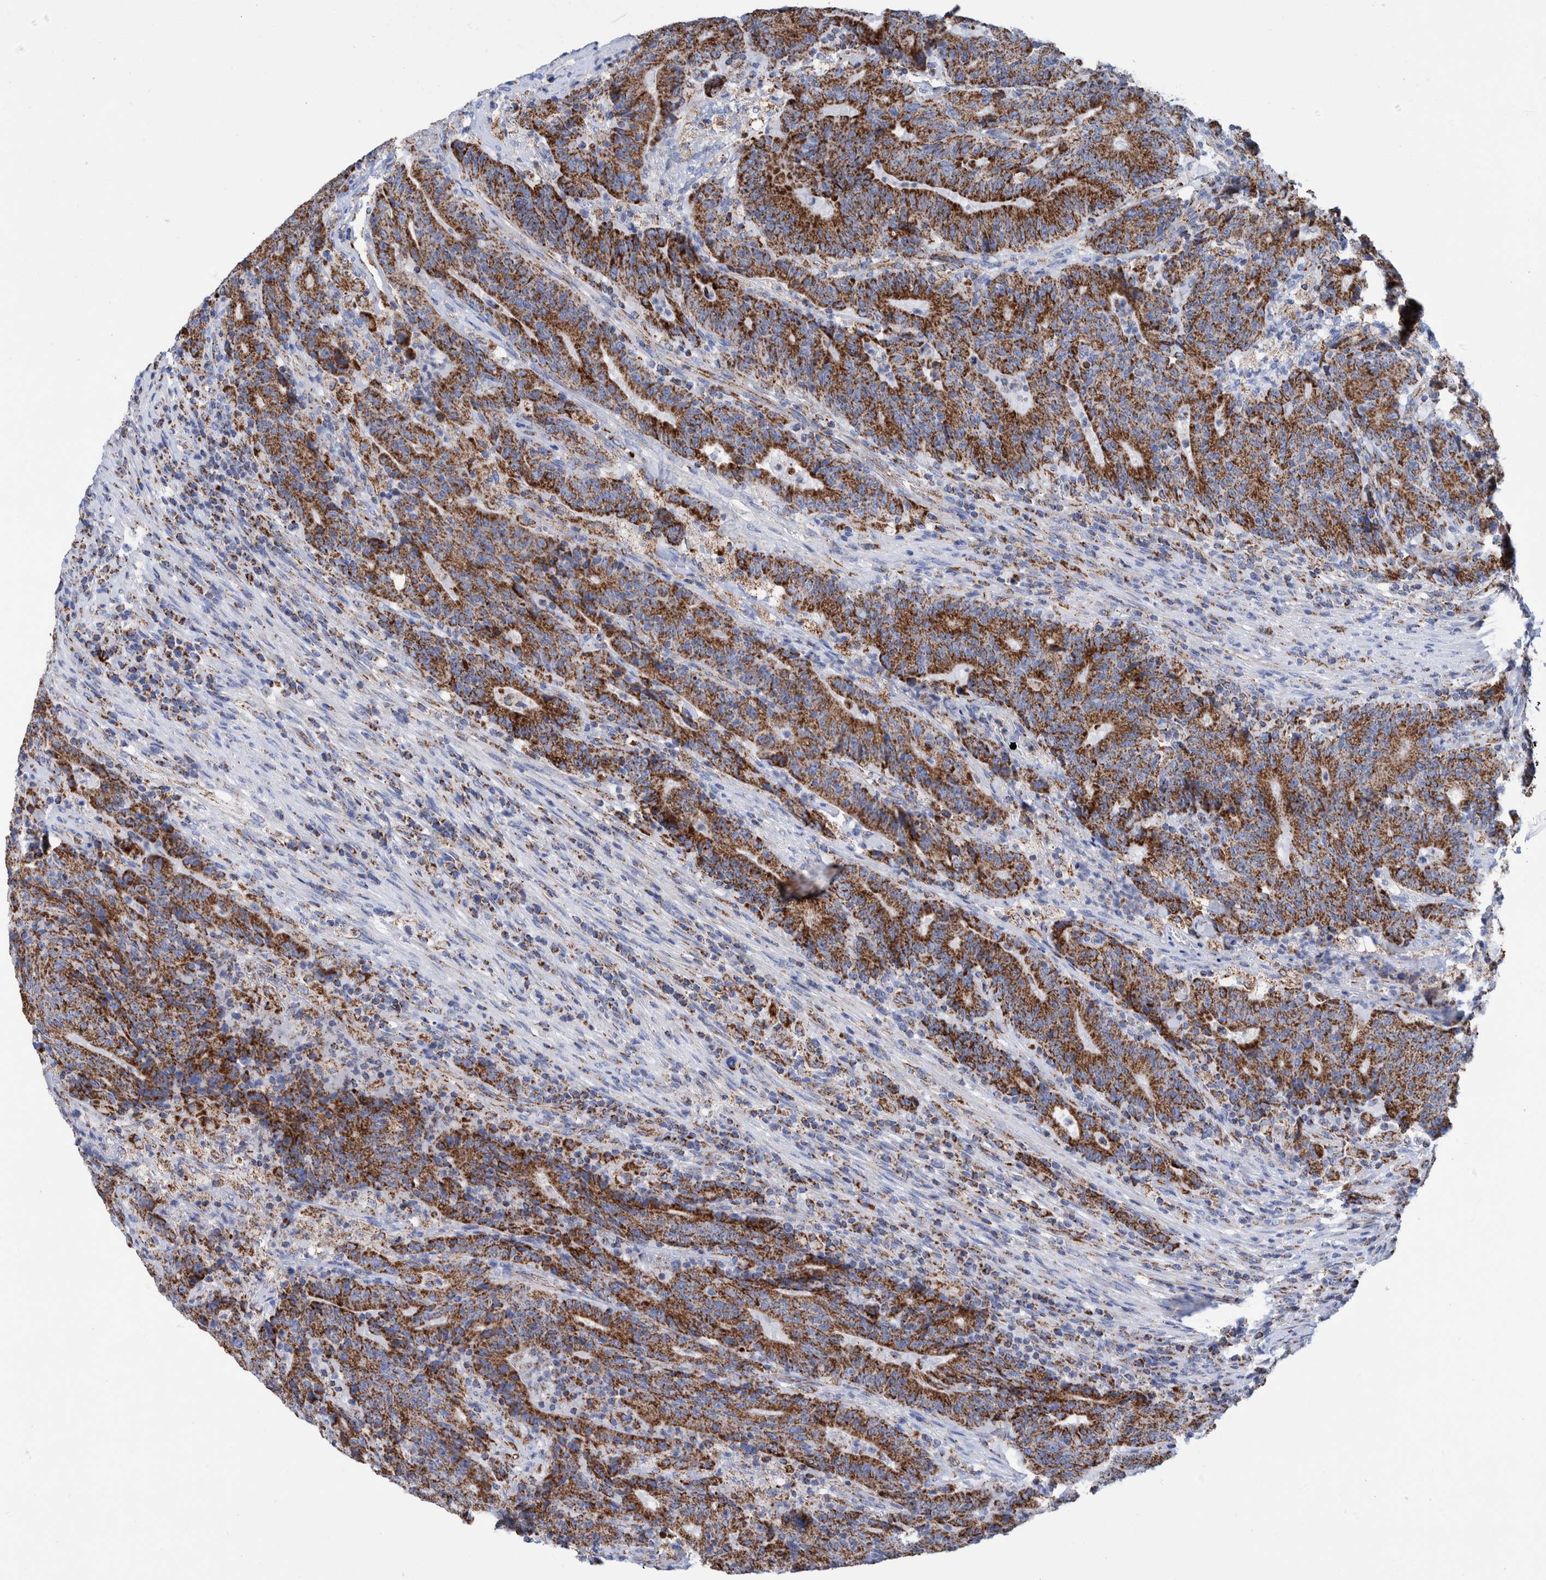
{"staining": {"intensity": "strong", "quantity": ">75%", "location": "cytoplasmic/membranous"}, "tissue": "colorectal cancer", "cell_type": "Tumor cells", "image_type": "cancer", "snomed": [{"axis": "morphology", "description": "Normal tissue, NOS"}, {"axis": "morphology", "description": "Adenocarcinoma, NOS"}, {"axis": "topography", "description": "Colon"}], "caption": "Tumor cells exhibit strong cytoplasmic/membranous expression in approximately >75% of cells in colorectal adenocarcinoma.", "gene": "DECR1", "patient": {"sex": "female", "age": 75}}